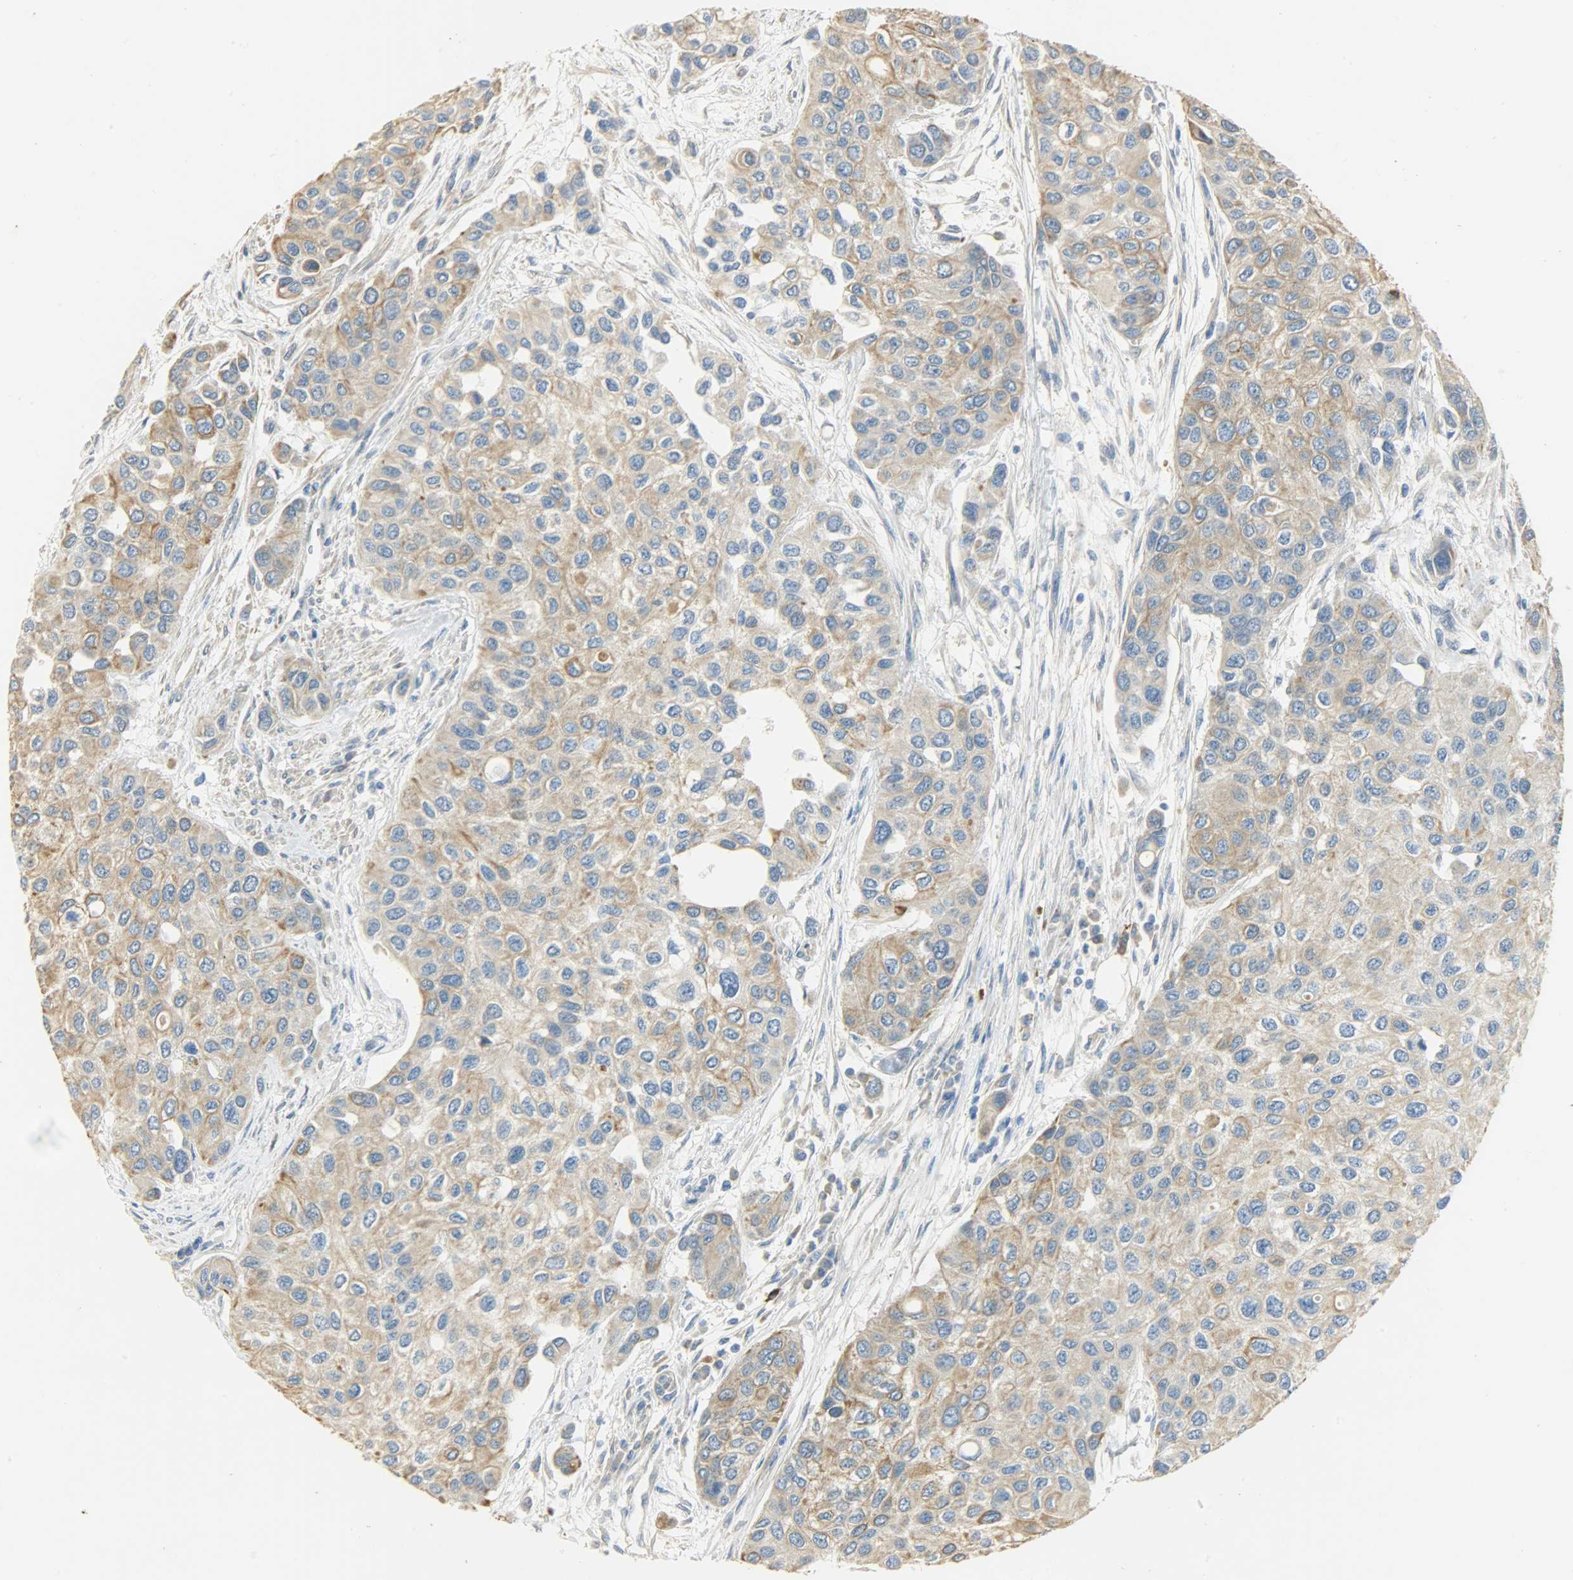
{"staining": {"intensity": "moderate", "quantity": ">75%", "location": "cytoplasmic/membranous"}, "tissue": "urothelial cancer", "cell_type": "Tumor cells", "image_type": "cancer", "snomed": [{"axis": "morphology", "description": "Urothelial carcinoma, High grade"}, {"axis": "topography", "description": "Urinary bladder"}], "caption": "Human urothelial cancer stained with a protein marker demonstrates moderate staining in tumor cells.", "gene": "USP13", "patient": {"sex": "female", "age": 56}}